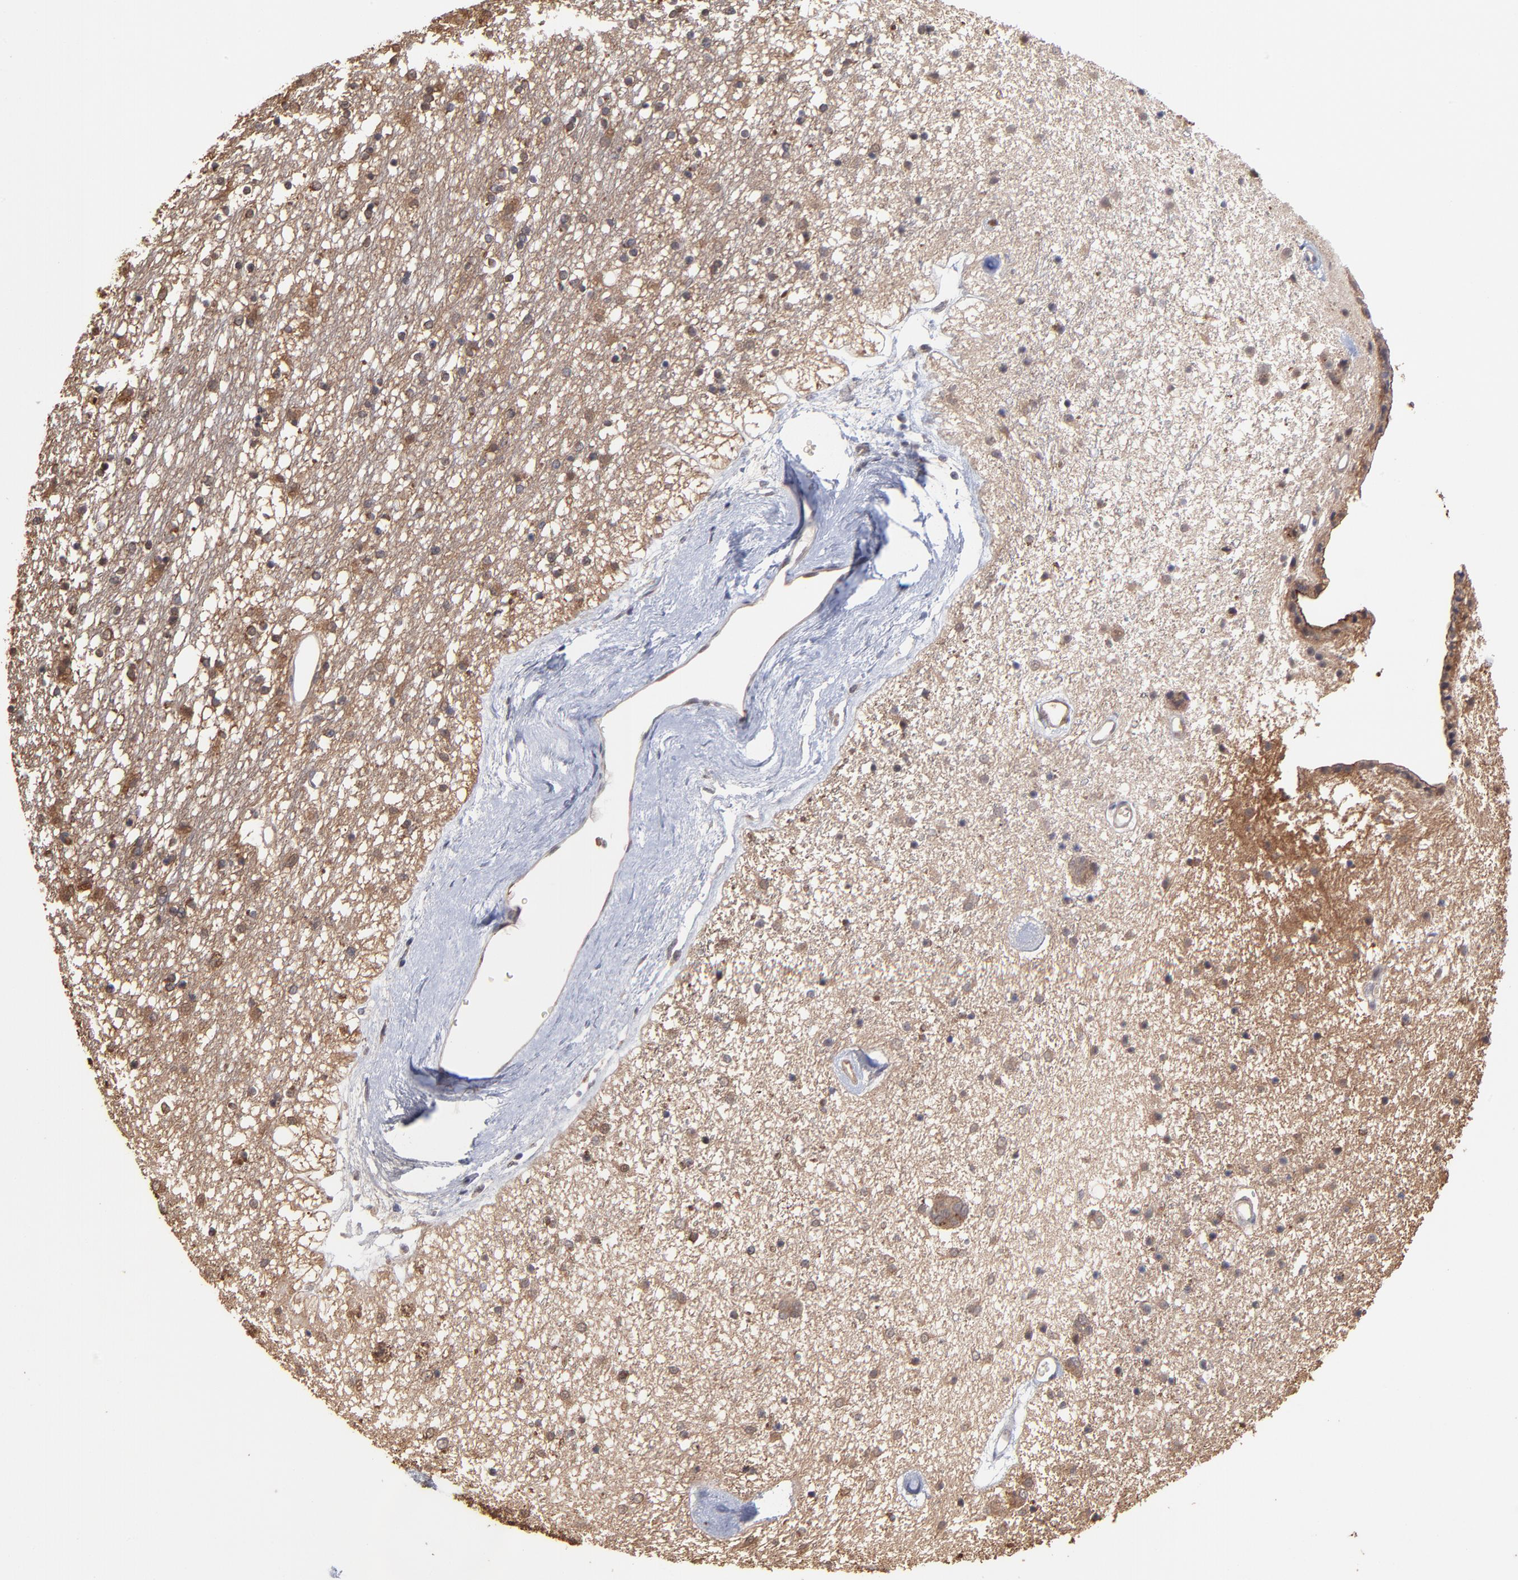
{"staining": {"intensity": "moderate", "quantity": ">75%", "location": "cytoplasmic/membranous"}, "tissue": "caudate", "cell_type": "Glial cells", "image_type": "normal", "snomed": [{"axis": "morphology", "description": "Normal tissue, NOS"}, {"axis": "topography", "description": "Lateral ventricle wall"}], "caption": "Immunohistochemistry (IHC) (DAB) staining of normal human caudate exhibits moderate cytoplasmic/membranous protein expression in approximately >75% of glial cells. (Stains: DAB (3,3'-diaminobenzidine) in brown, nuclei in blue, Microscopy: brightfield microscopy at high magnification).", "gene": "CHL1", "patient": {"sex": "female", "age": 54}}